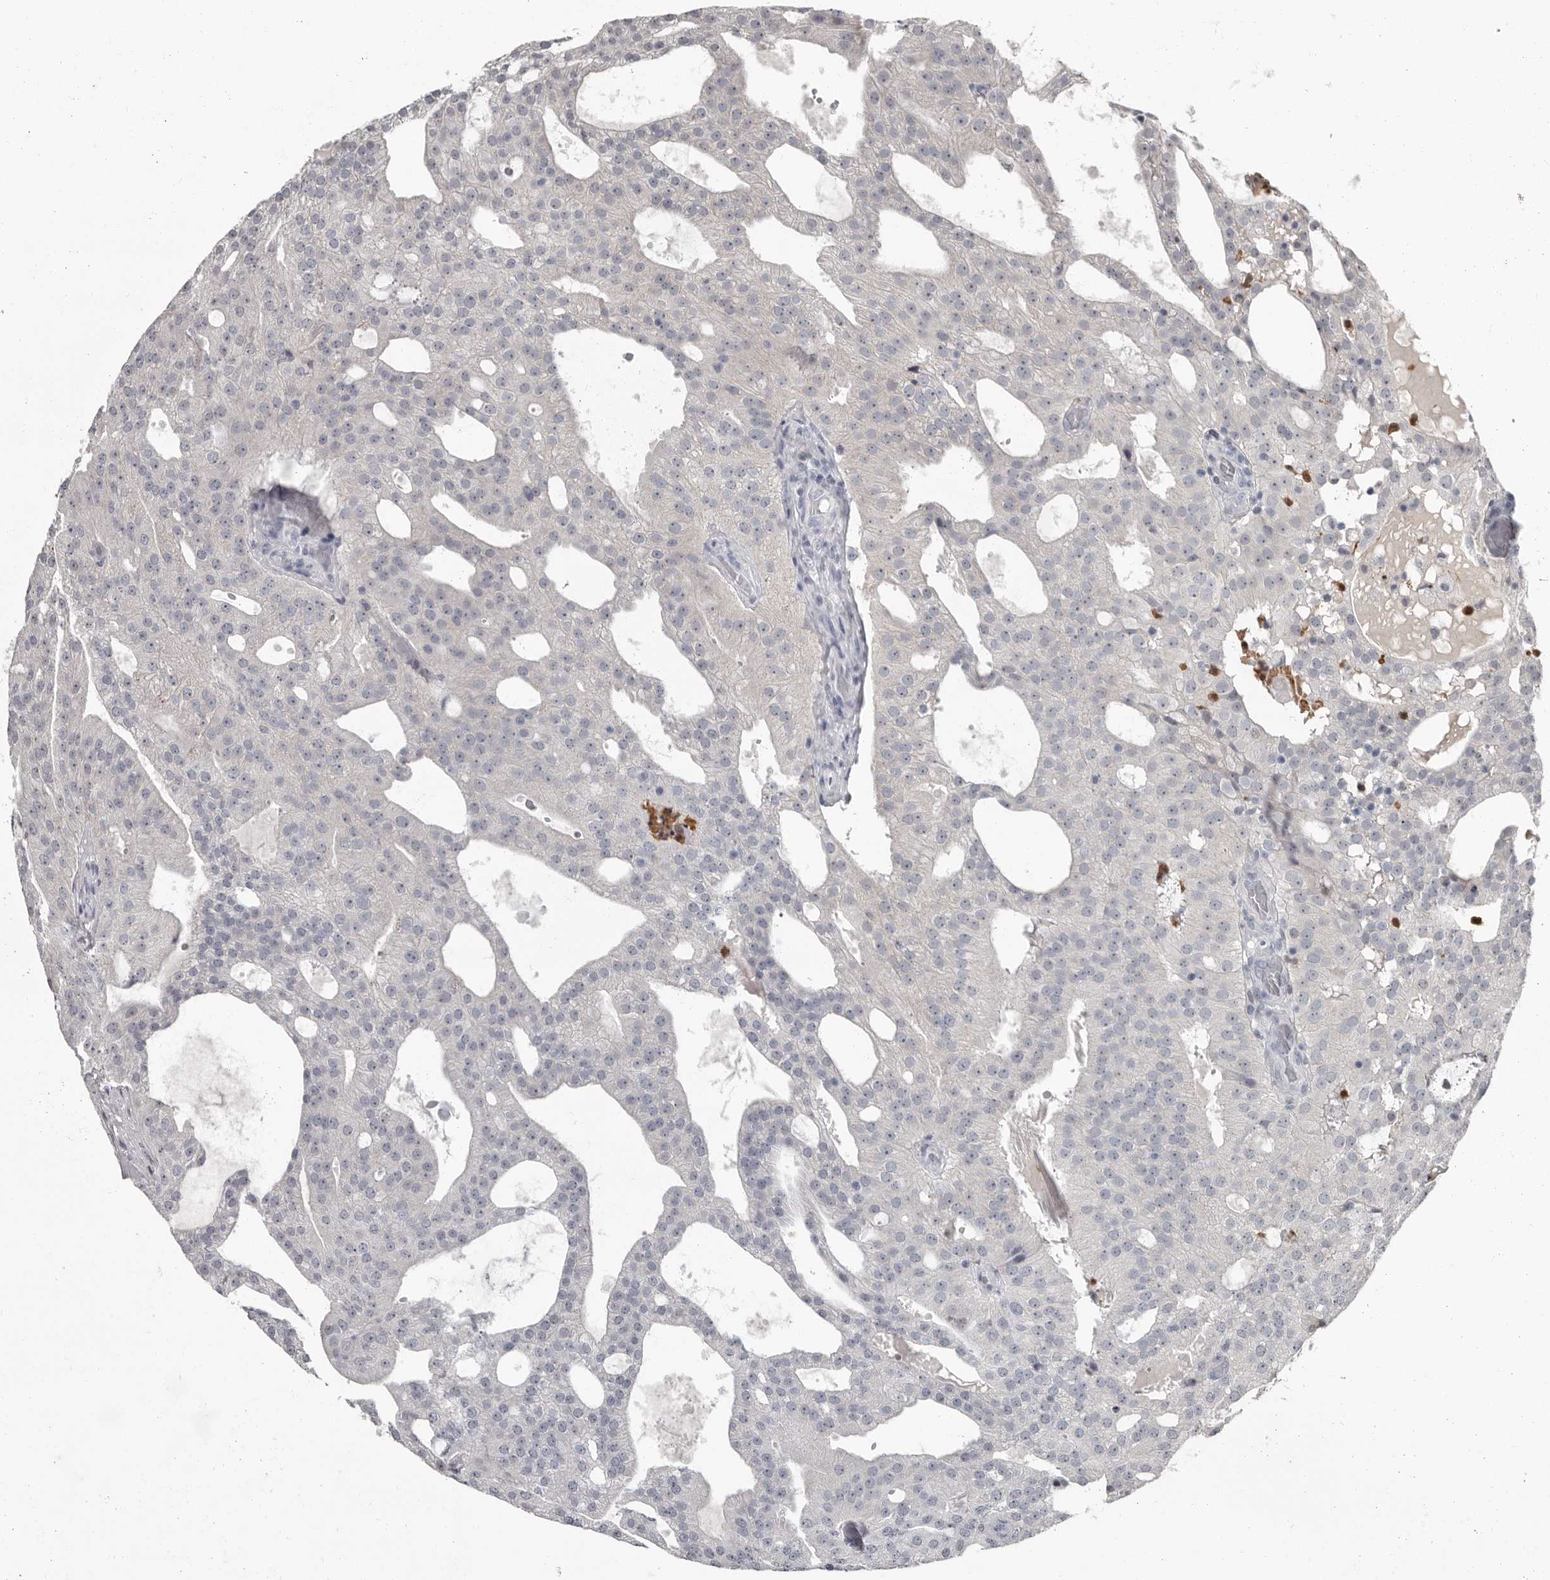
{"staining": {"intensity": "negative", "quantity": "none", "location": "none"}, "tissue": "prostate cancer", "cell_type": "Tumor cells", "image_type": "cancer", "snomed": [{"axis": "morphology", "description": "Adenocarcinoma, Medium grade"}, {"axis": "topography", "description": "Prostate"}], "caption": "Image shows no protein staining in tumor cells of prostate medium-grade adenocarcinoma tissue. The staining was performed using DAB (3,3'-diaminobenzidine) to visualize the protein expression in brown, while the nuclei were stained in blue with hematoxylin (Magnification: 20x).", "gene": "GPR157", "patient": {"sex": "male", "age": 88}}